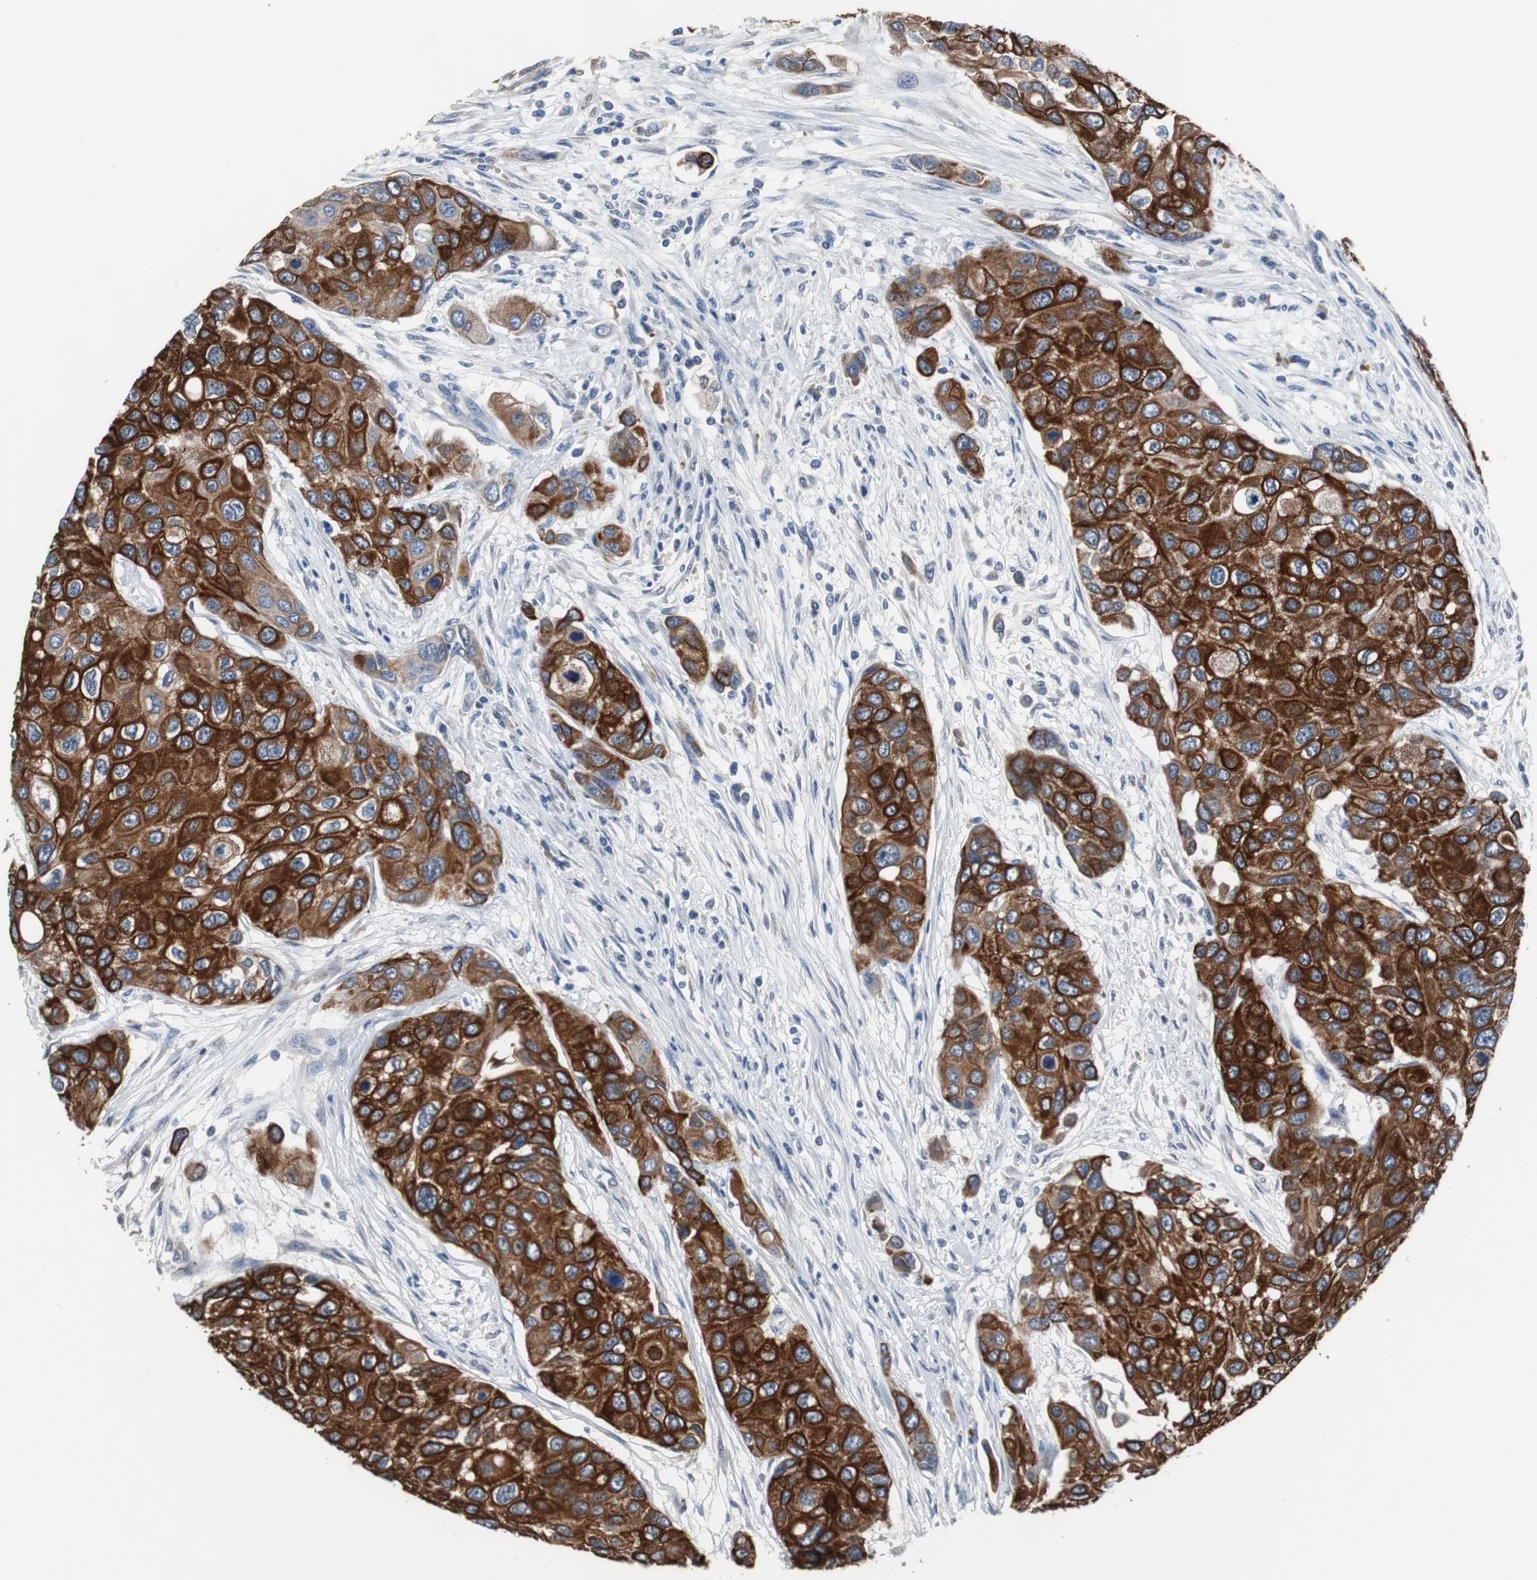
{"staining": {"intensity": "strong", "quantity": ">75%", "location": "cytoplasmic/membranous"}, "tissue": "urothelial cancer", "cell_type": "Tumor cells", "image_type": "cancer", "snomed": [{"axis": "morphology", "description": "Urothelial carcinoma, High grade"}, {"axis": "topography", "description": "Urinary bladder"}], "caption": "The micrograph exhibits staining of urothelial cancer, revealing strong cytoplasmic/membranous protein positivity (brown color) within tumor cells. (DAB IHC with brightfield microscopy, high magnification).", "gene": "USP10", "patient": {"sex": "female", "age": 56}}